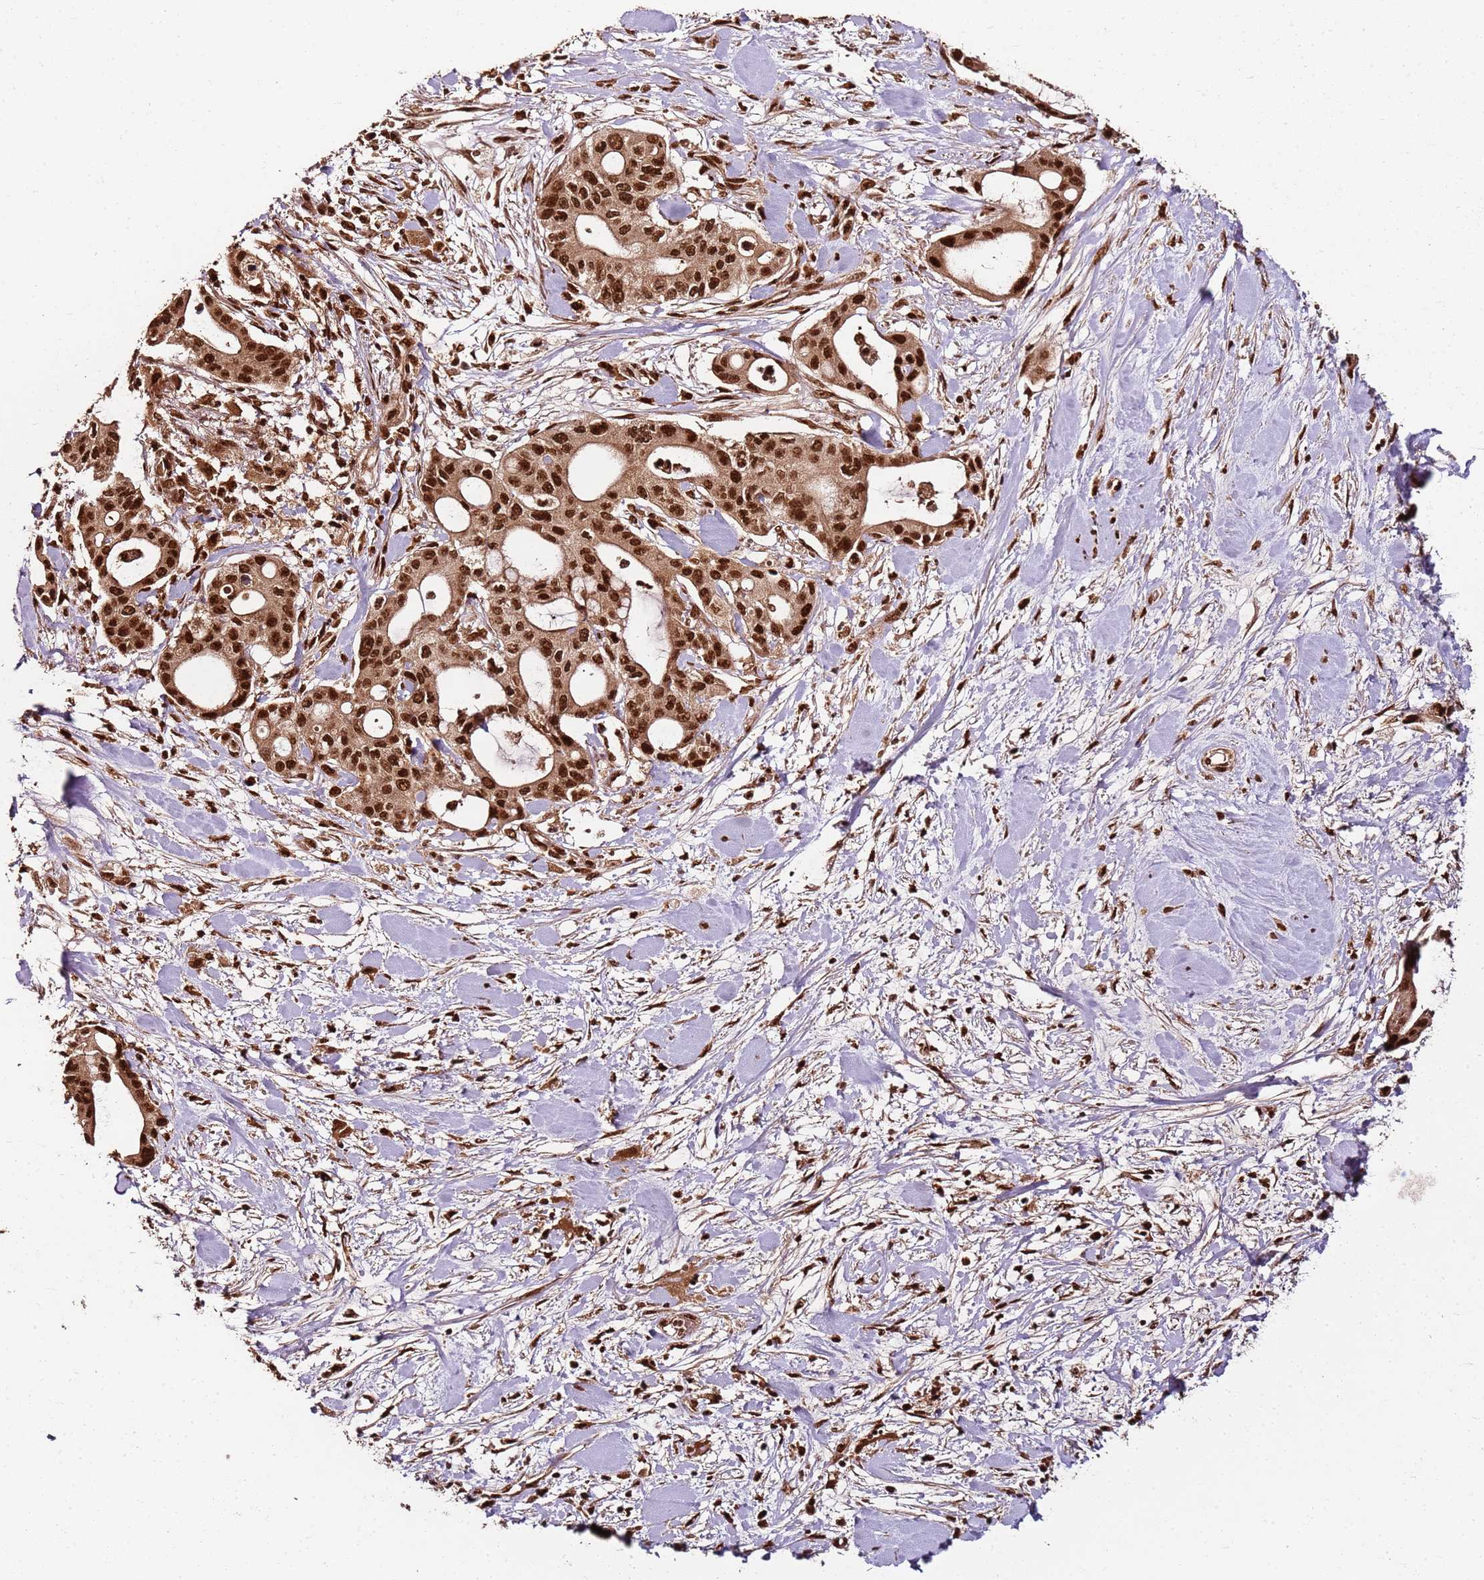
{"staining": {"intensity": "strong", "quantity": ">75%", "location": "nuclear"}, "tissue": "pancreatic cancer", "cell_type": "Tumor cells", "image_type": "cancer", "snomed": [{"axis": "morphology", "description": "Adenocarcinoma, NOS"}, {"axis": "topography", "description": "Pancreas"}], "caption": "IHC of human adenocarcinoma (pancreatic) shows high levels of strong nuclear positivity in approximately >75% of tumor cells.", "gene": "XRN2", "patient": {"sex": "male", "age": 46}}